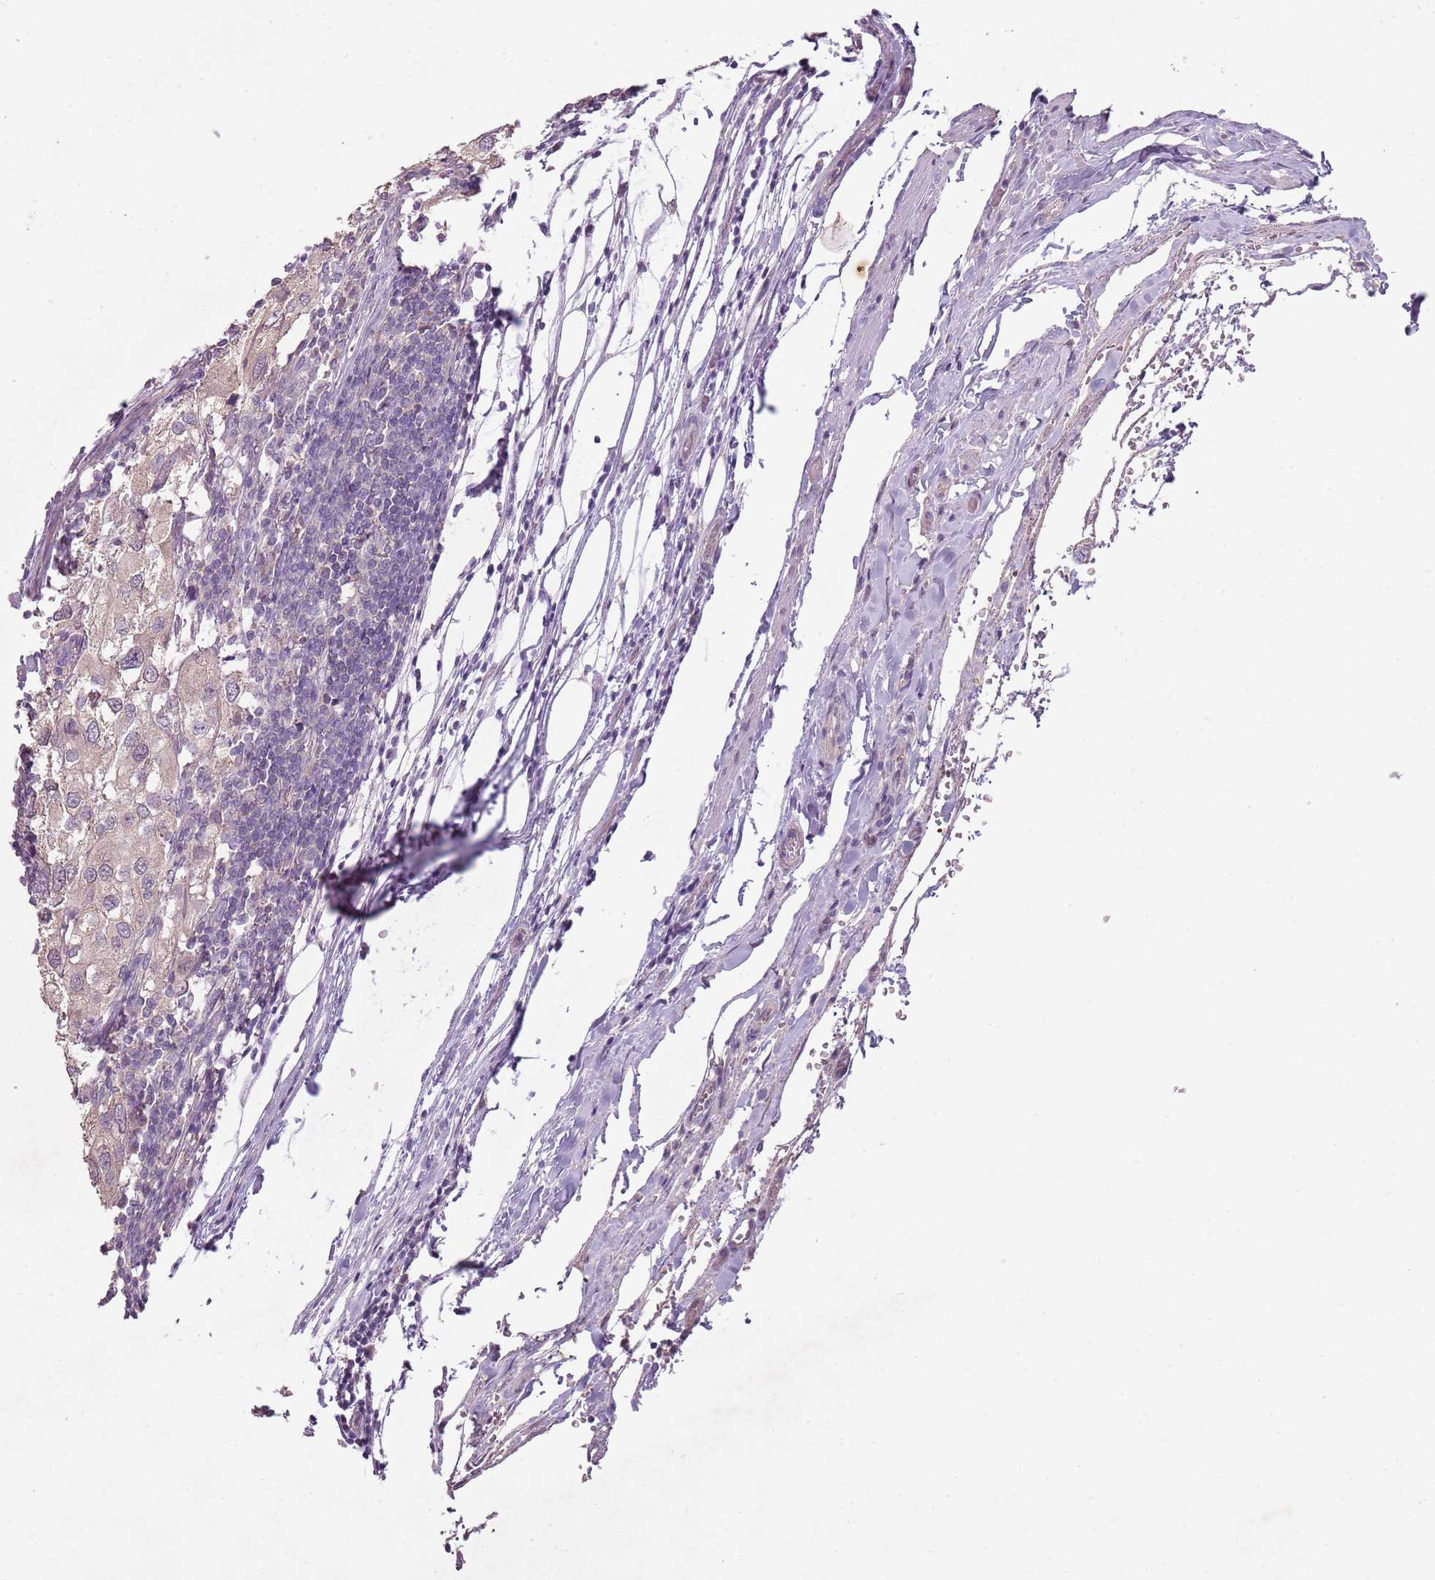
{"staining": {"intensity": "weak", "quantity": "25%-75%", "location": "cytoplasmic/membranous"}, "tissue": "urothelial cancer", "cell_type": "Tumor cells", "image_type": "cancer", "snomed": [{"axis": "morphology", "description": "Urothelial carcinoma, High grade"}, {"axis": "topography", "description": "Urinary bladder"}], "caption": "Immunohistochemical staining of human urothelial carcinoma (high-grade) shows low levels of weak cytoplasmic/membranous positivity in approximately 25%-75% of tumor cells. Nuclei are stained in blue.", "gene": "TEKT4", "patient": {"sex": "male", "age": 64}}